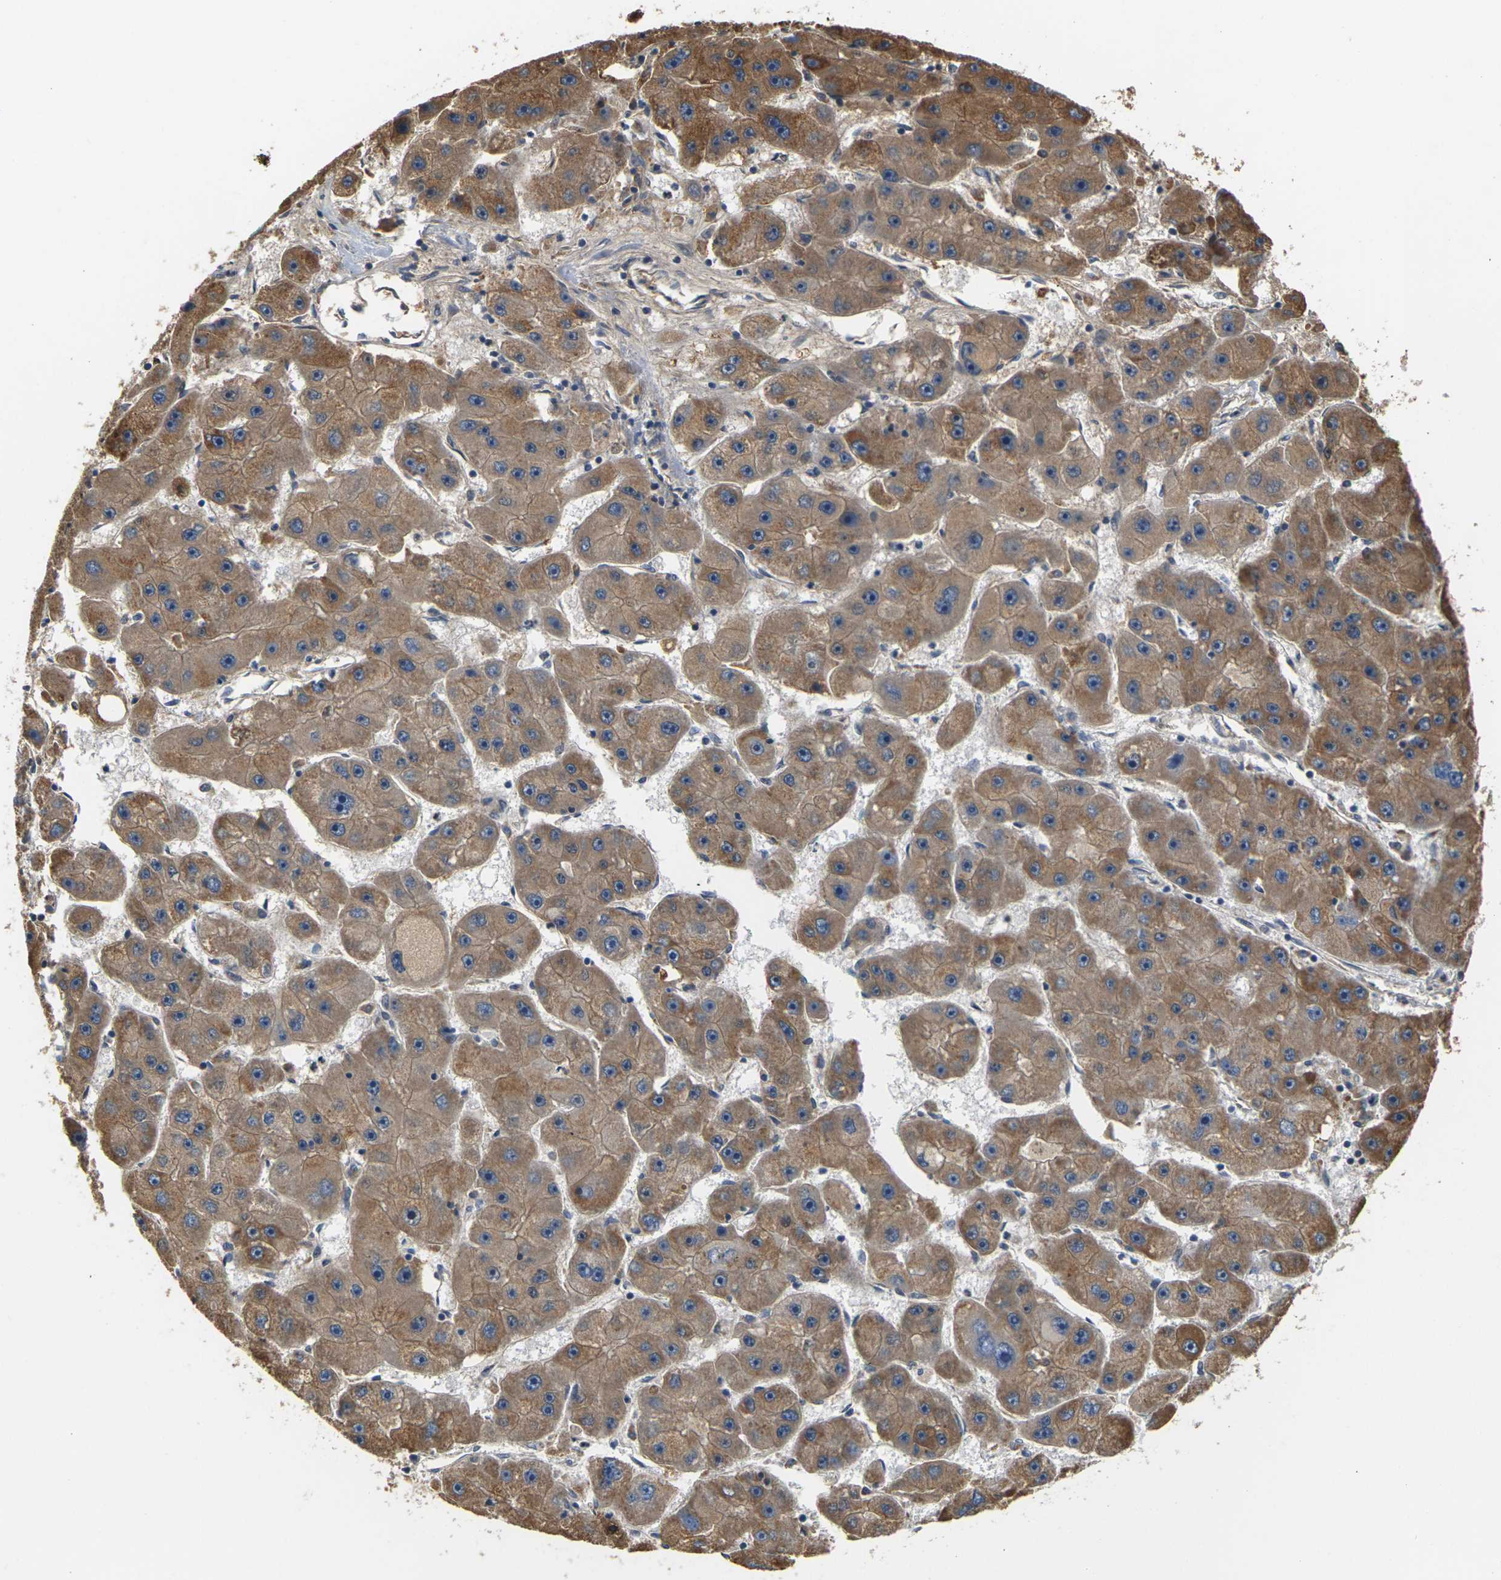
{"staining": {"intensity": "moderate", "quantity": ">75%", "location": "cytoplasmic/membranous"}, "tissue": "liver cancer", "cell_type": "Tumor cells", "image_type": "cancer", "snomed": [{"axis": "morphology", "description": "Carcinoma, Hepatocellular, NOS"}, {"axis": "topography", "description": "Liver"}], "caption": "Immunohistochemical staining of hepatocellular carcinoma (liver) displays medium levels of moderate cytoplasmic/membranous protein positivity in about >75% of tumor cells.", "gene": "PCDHB4", "patient": {"sex": "female", "age": 61}}